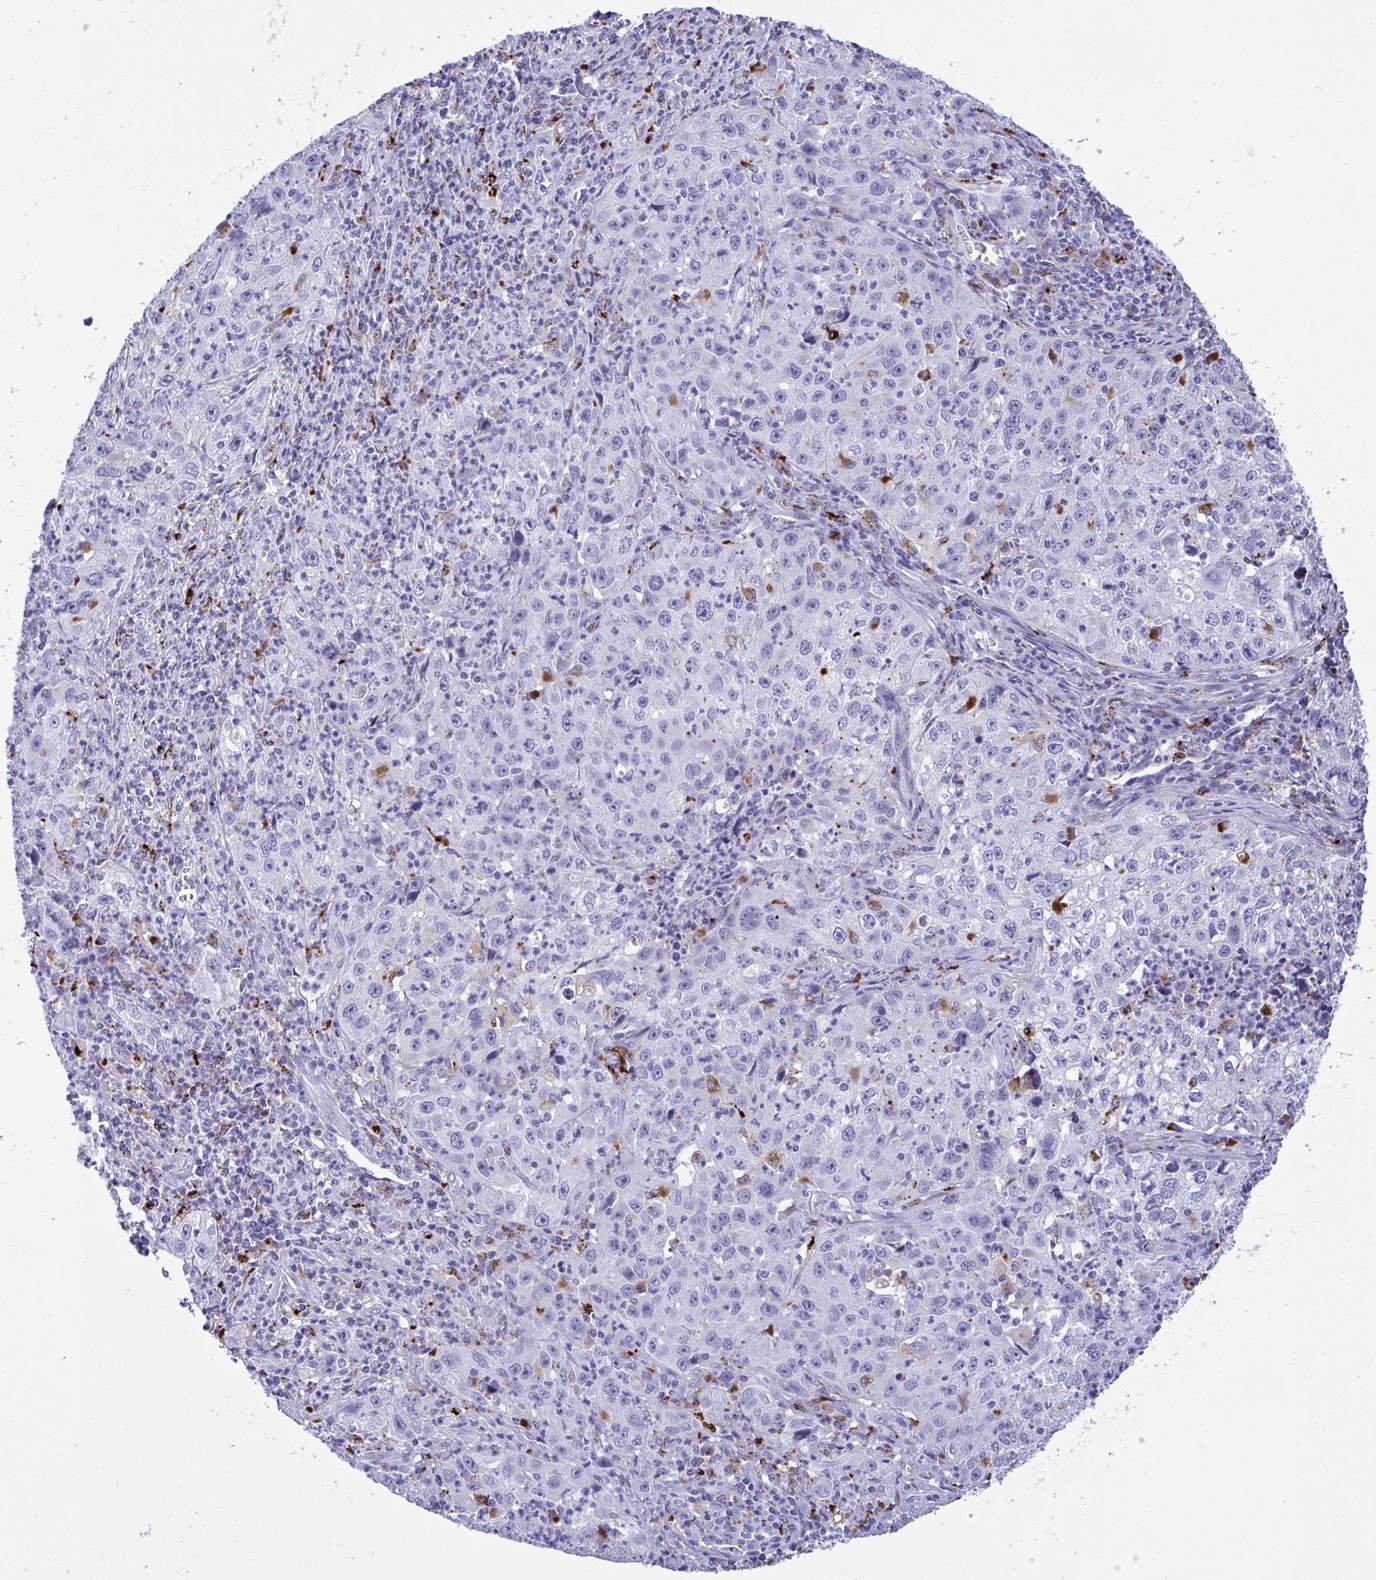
{"staining": {"intensity": "weak", "quantity": "<25%", "location": "cytoplasmic/membranous"}, "tissue": "lung cancer", "cell_type": "Tumor cells", "image_type": "cancer", "snomed": [{"axis": "morphology", "description": "Squamous cell carcinoma, NOS"}, {"axis": "topography", "description": "Lung"}], "caption": "Lung cancer (squamous cell carcinoma) stained for a protein using immunohistochemistry shows no expression tumor cells.", "gene": "CPVL", "patient": {"sex": "male", "age": 71}}